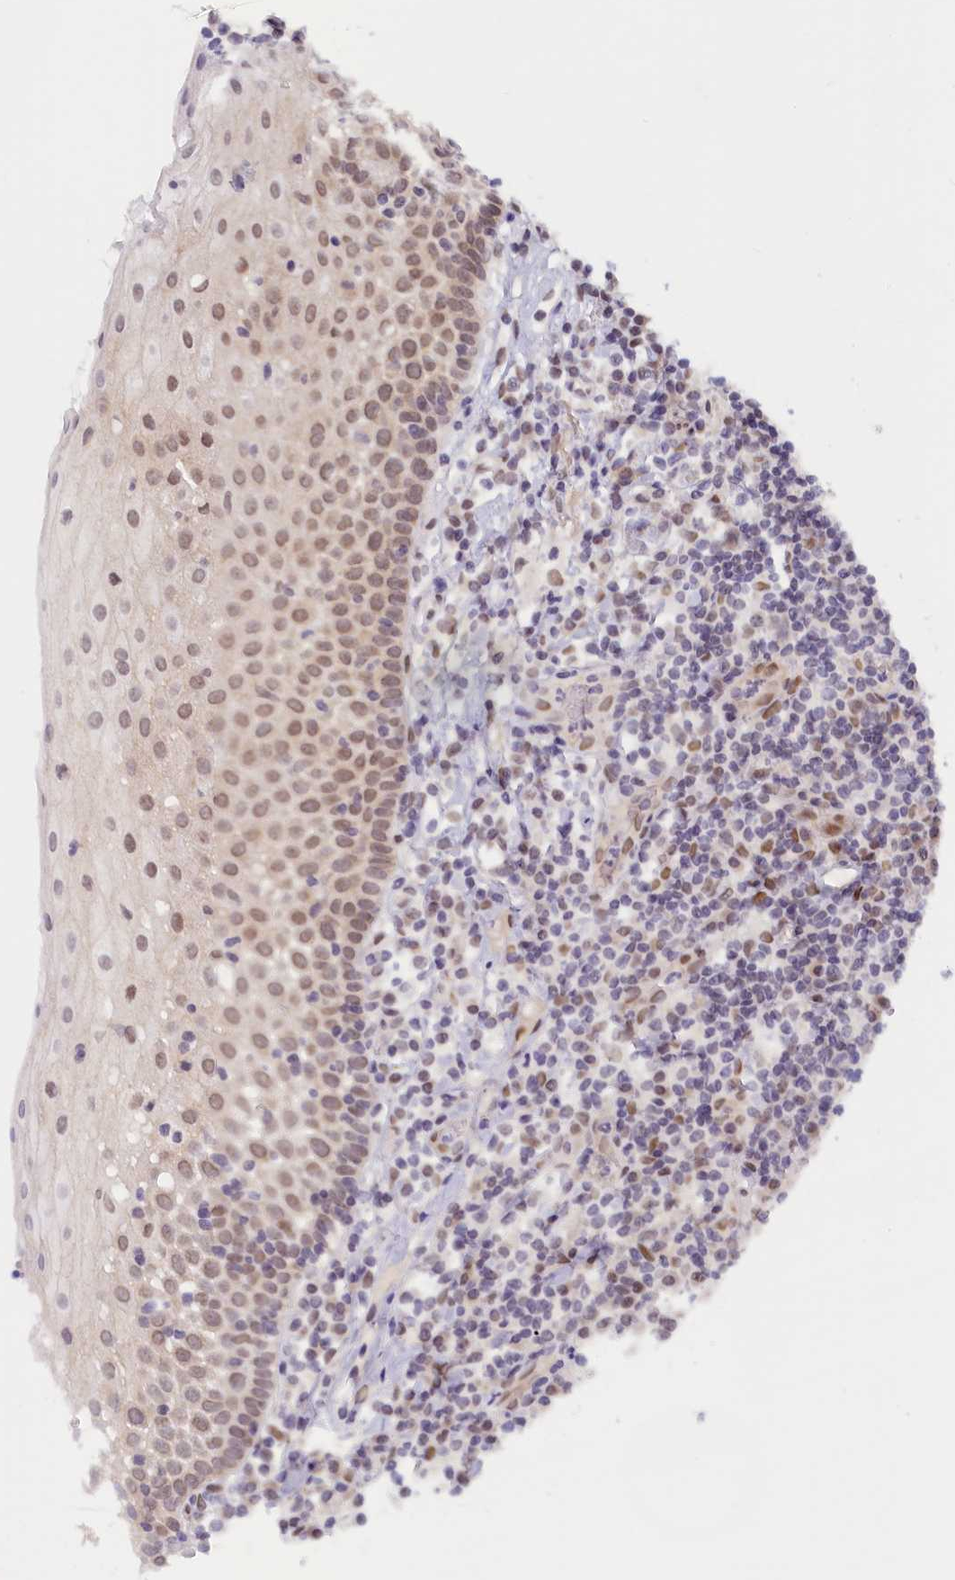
{"staining": {"intensity": "moderate", "quantity": "<25%", "location": "nuclear"}, "tissue": "oral mucosa", "cell_type": "Squamous epithelial cells", "image_type": "normal", "snomed": [{"axis": "morphology", "description": "Normal tissue, NOS"}, {"axis": "topography", "description": "Oral tissue"}], "caption": "A brown stain labels moderate nuclear staining of a protein in squamous epithelial cells of normal human oral mucosa.", "gene": "SEC31B", "patient": {"sex": "female", "age": 69}}